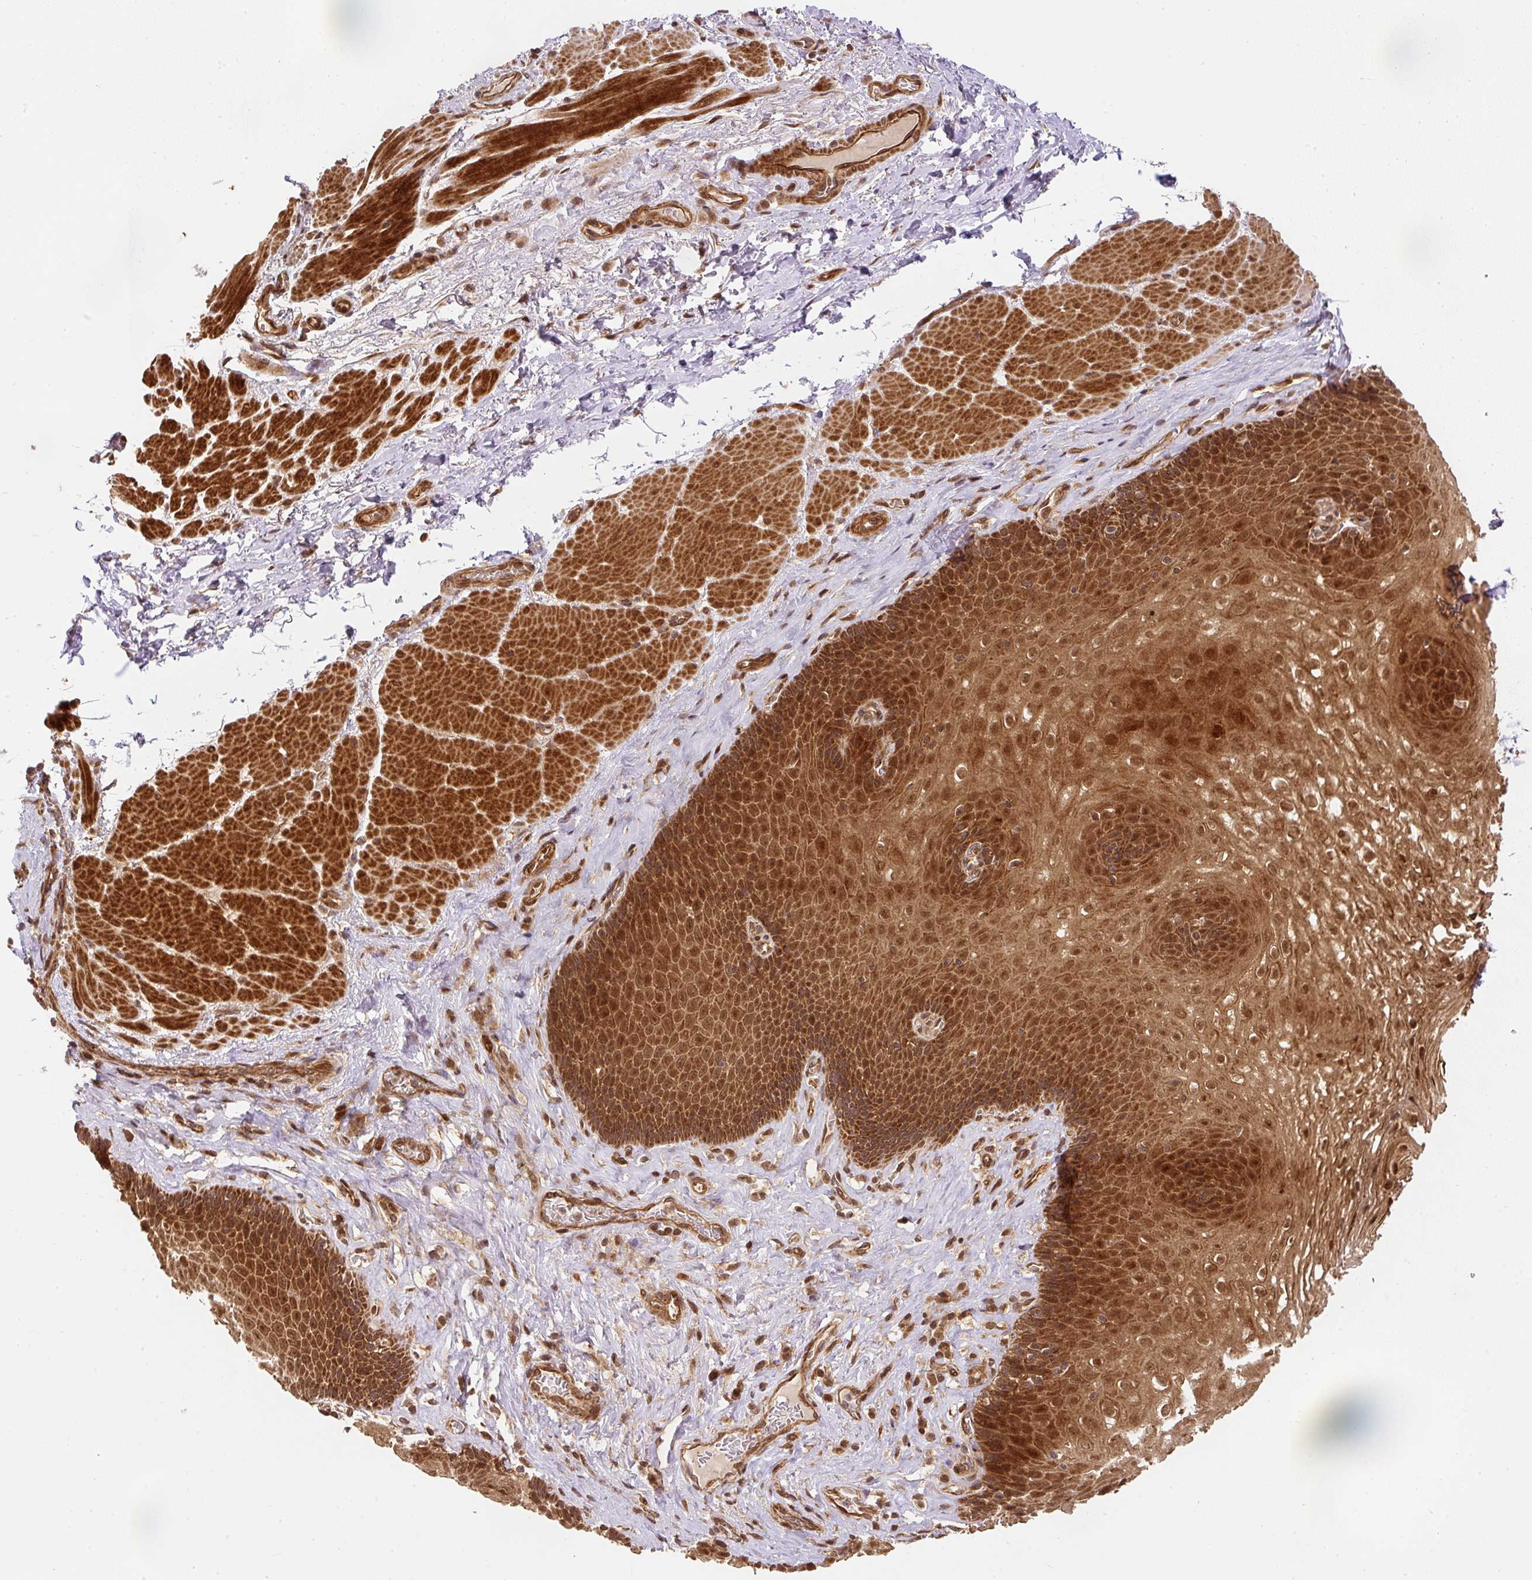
{"staining": {"intensity": "strong", "quantity": ">75%", "location": "cytoplasmic/membranous,nuclear"}, "tissue": "esophagus", "cell_type": "Squamous epithelial cells", "image_type": "normal", "snomed": [{"axis": "morphology", "description": "Normal tissue, NOS"}, {"axis": "topography", "description": "Esophagus"}], "caption": "Brown immunohistochemical staining in unremarkable esophagus demonstrates strong cytoplasmic/membranous,nuclear expression in approximately >75% of squamous epithelial cells. The staining was performed using DAB (3,3'-diaminobenzidine) to visualize the protein expression in brown, while the nuclei were stained in blue with hematoxylin (Magnification: 20x).", "gene": "PSMD1", "patient": {"sex": "female", "age": 66}}